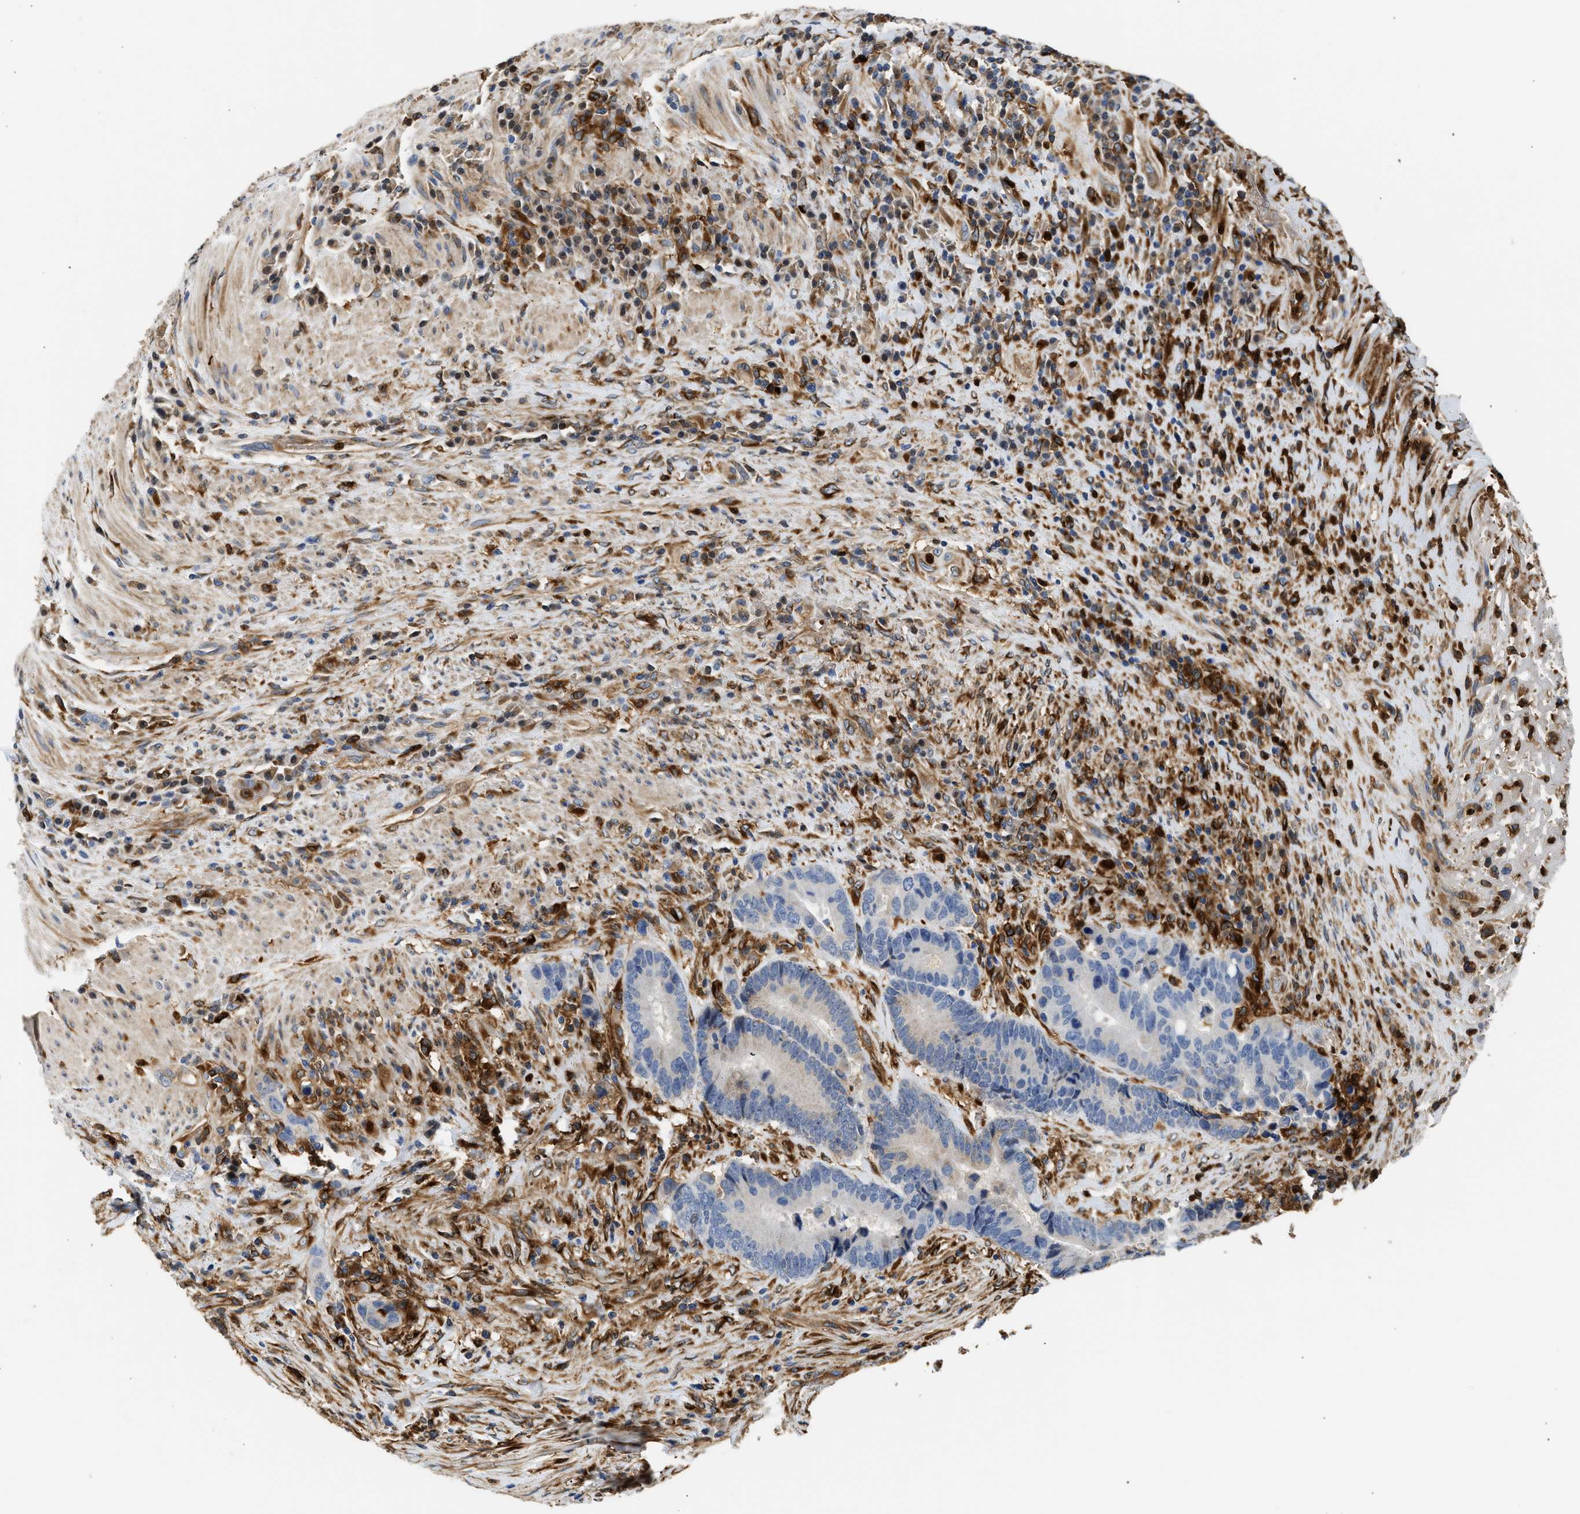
{"staining": {"intensity": "negative", "quantity": "none", "location": "none"}, "tissue": "colorectal cancer", "cell_type": "Tumor cells", "image_type": "cancer", "snomed": [{"axis": "morphology", "description": "Adenocarcinoma, NOS"}, {"axis": "topography", "description": "Rectum"}], "caption": "DAB (3,3'-diaminobenzidine) immunohistochemical staining of human colorectal adenocarcinoma shows no significant staining in tumor cells.", "gene": "RAB31", "patient": {"sex": "female", "age": 89}}